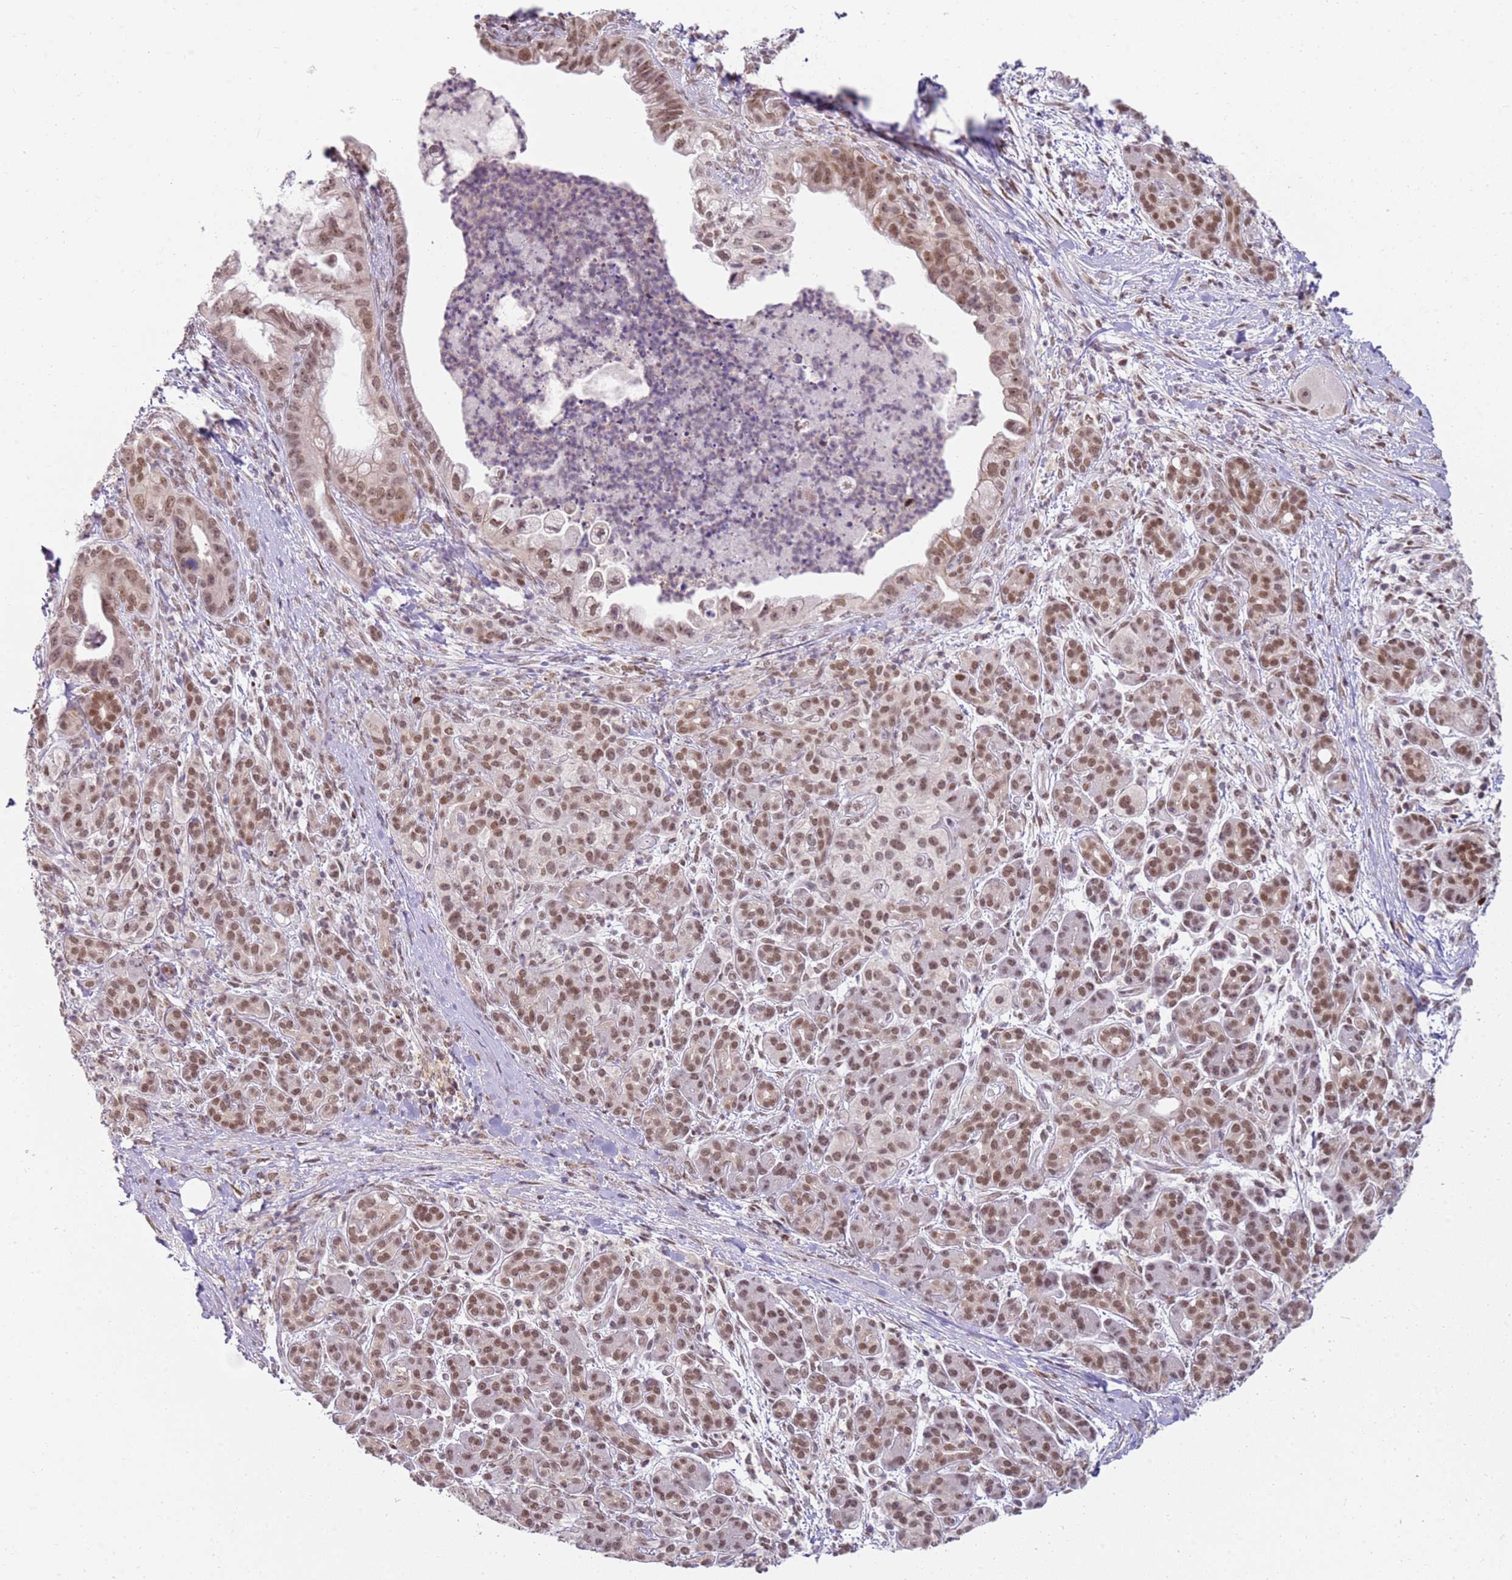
{"staining": {"intensity": "moderate", "quantity": ">75%", "location": "nuclear"}, "tissue": "pancreatic cancer", "cell_type": "Tumor cells", "image_type": "cancer", "snomed": [{"axis": "morphology", "description": "Adenocarcinoma, NOS"}, {"axis": "topography", "description": "Pancreas"}], "caption": "Tumor cells exhibit medium levels of moderate nuclear expression in about >75% of cells in pancreatic cancer.", "gene": "PHC2", "patient": {"sex": "male", "age": 58}}